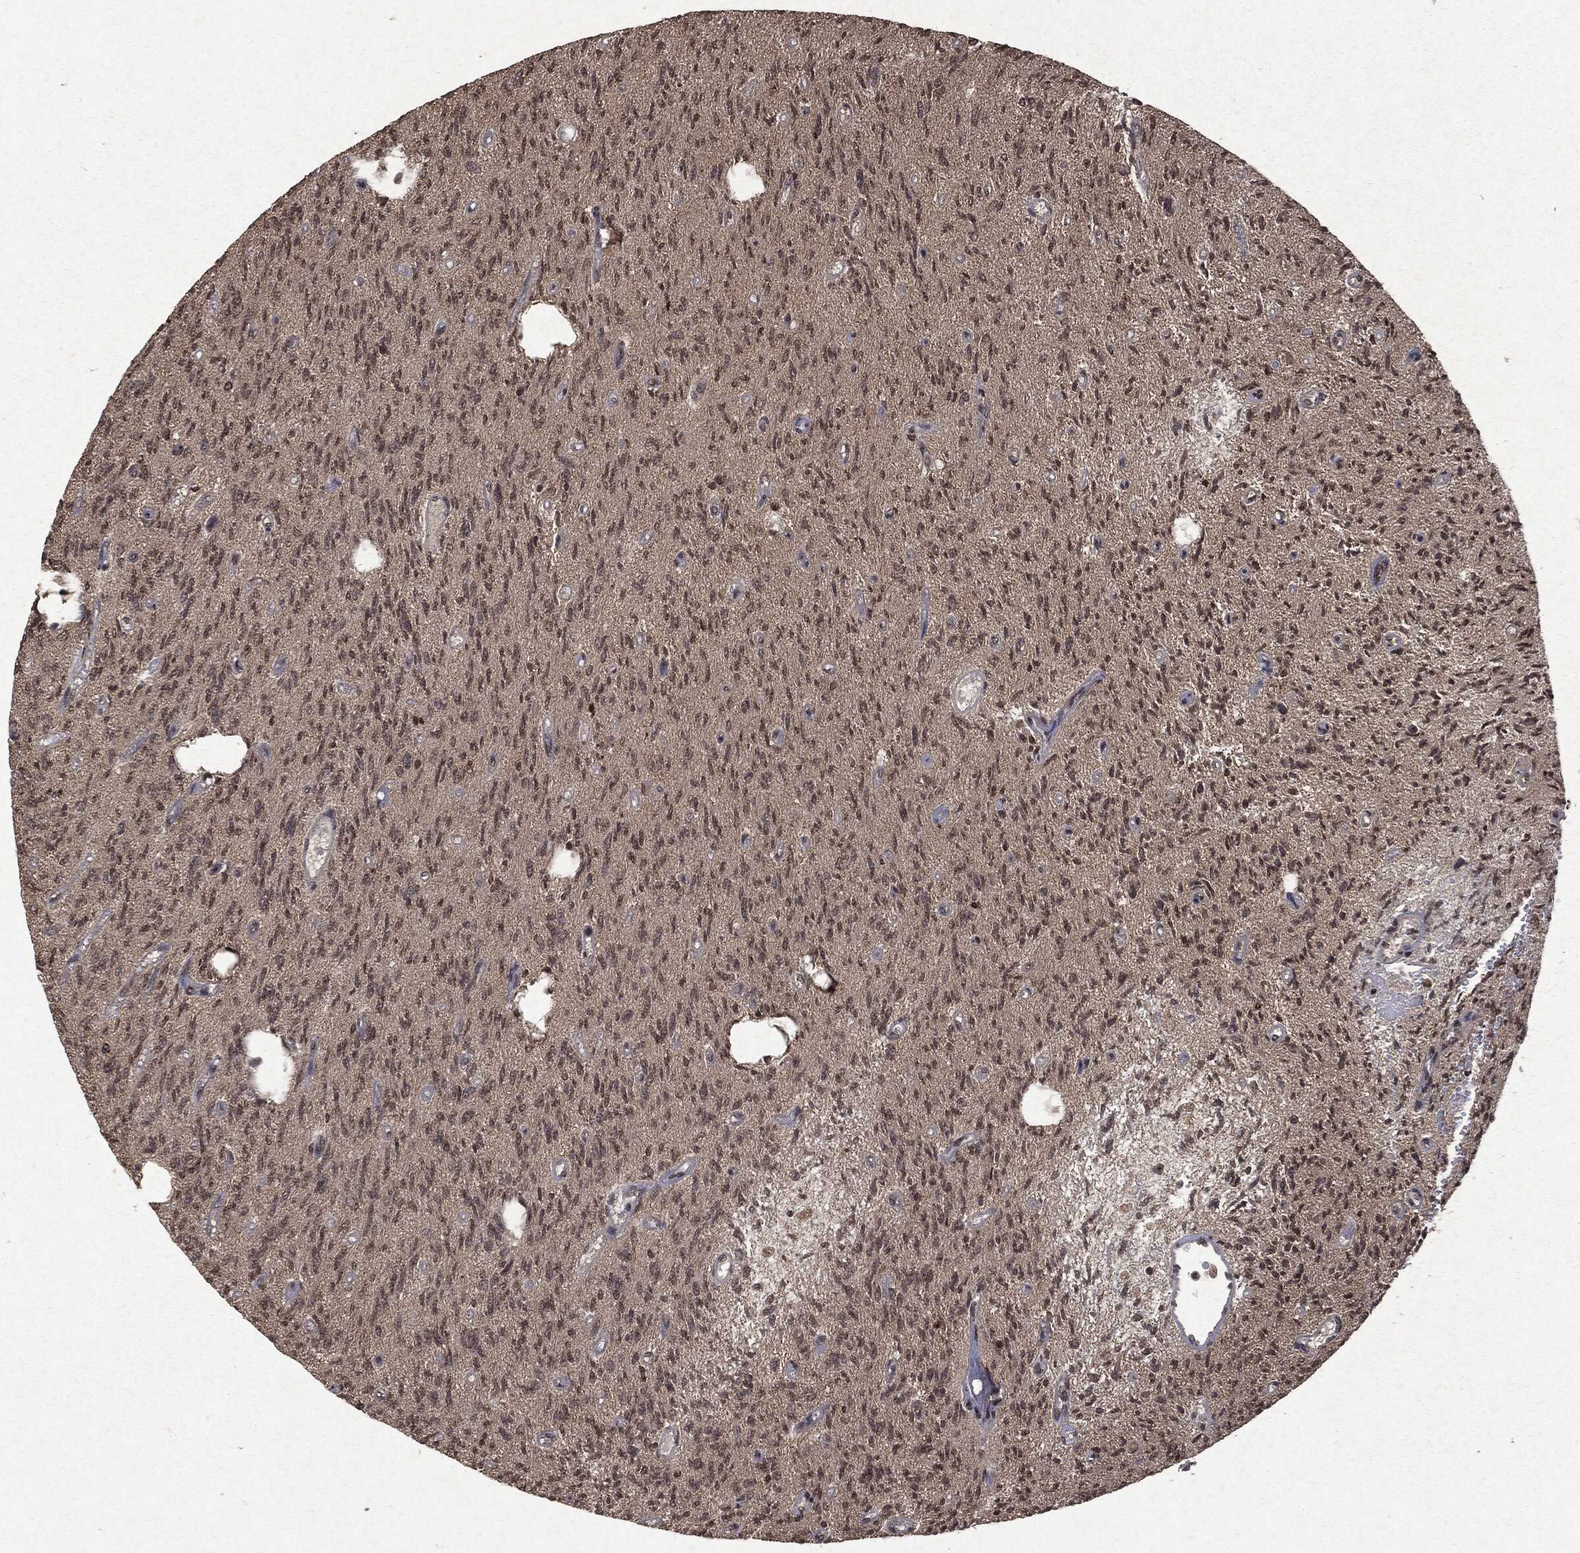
{"staining": {"intensity": "moderate", "quantity": ">75%", "location": "cytoplasmic/membranous,nuclear"}, "tissue": "glioma", "cell_type": "Tumor cells", "image_type": "cancer", "snomed": [{"axis": "morphology", "description": "Glioma, malignant, High grade"}, {"axis": "topography", "description": "Brain"}], "caption": "Tumor cells show moderate cytoplasmic/membranous and nuclear positivity in about >75% of cells in glioma.", "gene": "PEBP1", "patient": {"sex": "male", "age": 64}}